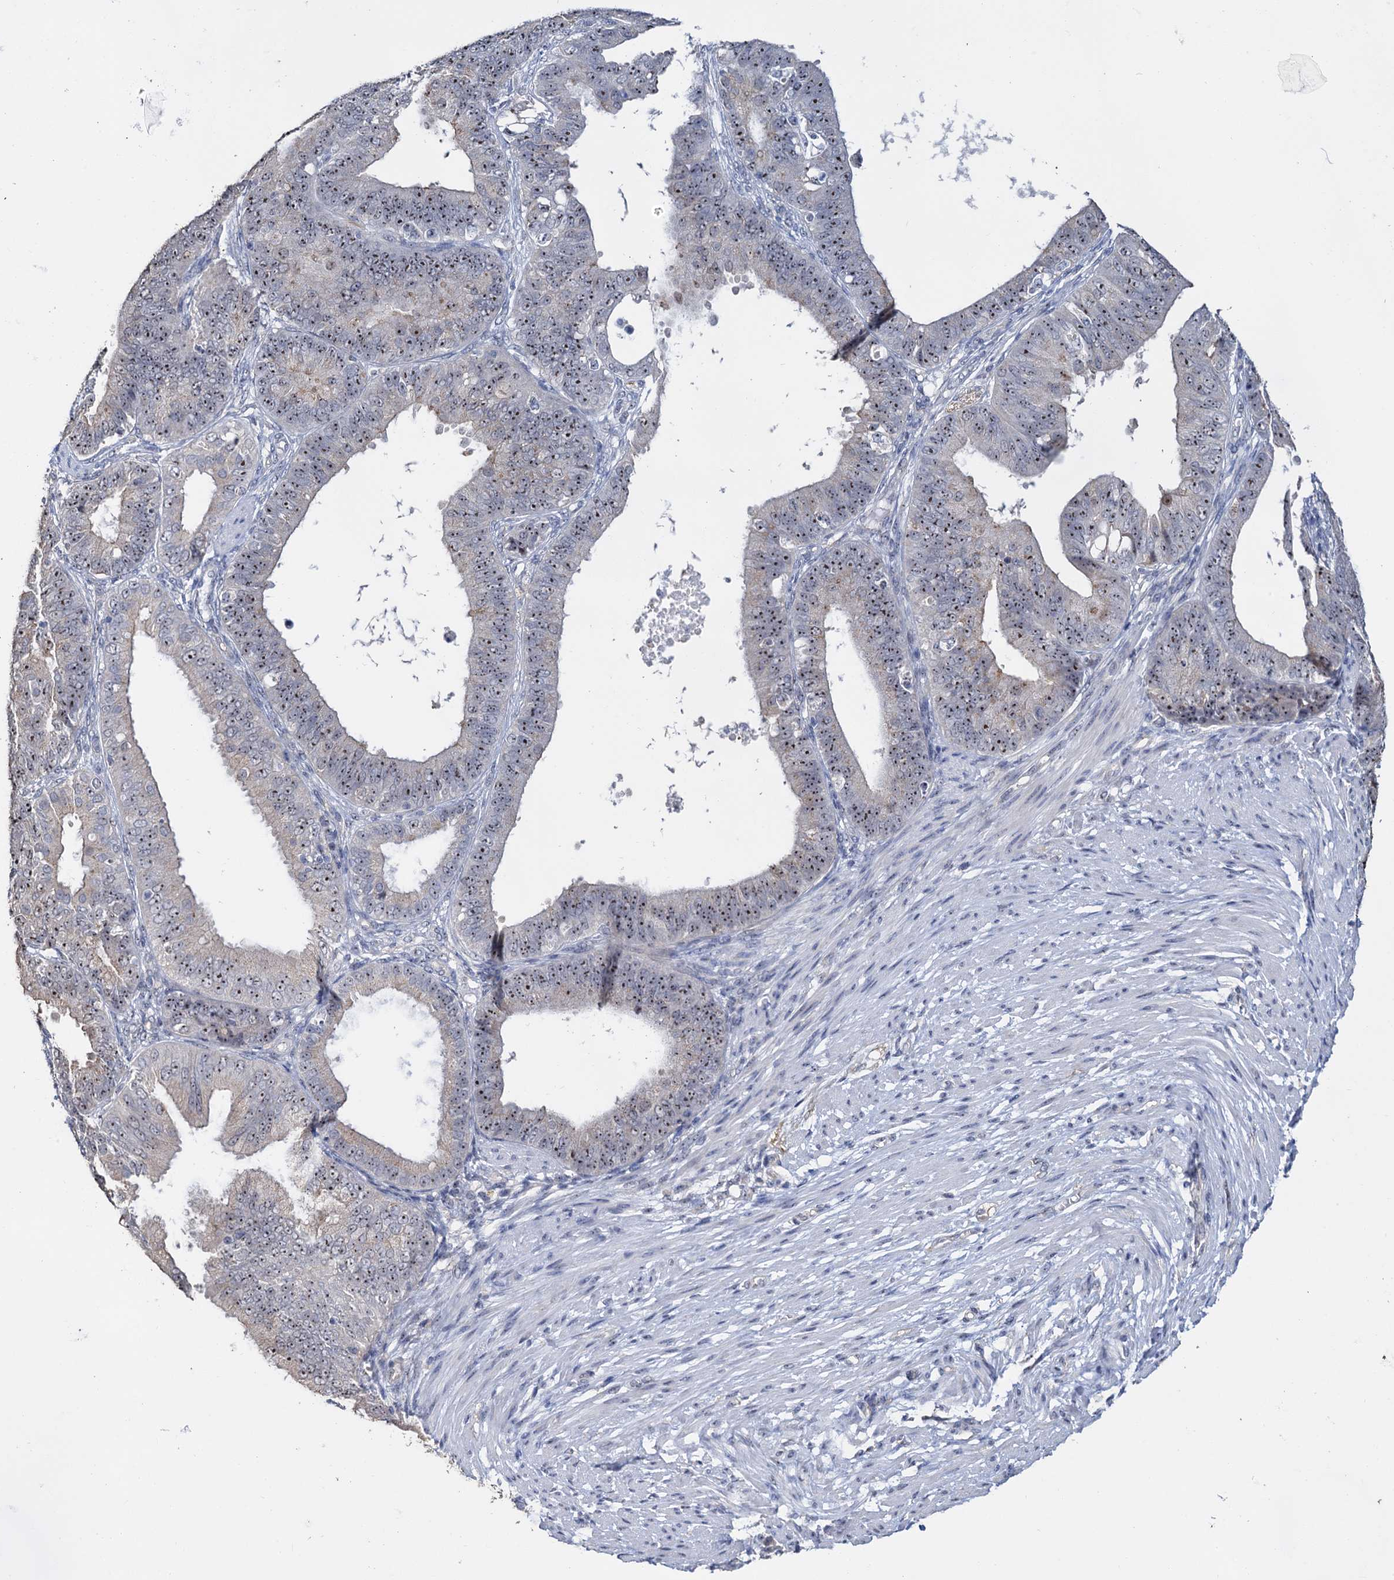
{"staining": {"intensity": "moderate", "quantity": ">75%", "location": "nuclear"}, "tissue": "ovarian cancer", "cell_type": "Tumor cells", "image_type": "cancer", "snomed": [{"axis": "morphology", "description": "Carcinoma, endometroid"}, {"axis": "topography", "description": "Appendix"}, {"axis": "topography", "description": "Ovary"}], "caption": "High-magnification brightfield microscopy of endometroid carcinoma (ovarian) stained with DAB (brown) and counterstained with hematoxylin (blue). tumor cells exhibit moderate nuclear staining is identified in approximately>75% of cells.", "gene": "C2CD3", "patient": {"sex": "female", "age": 42}}